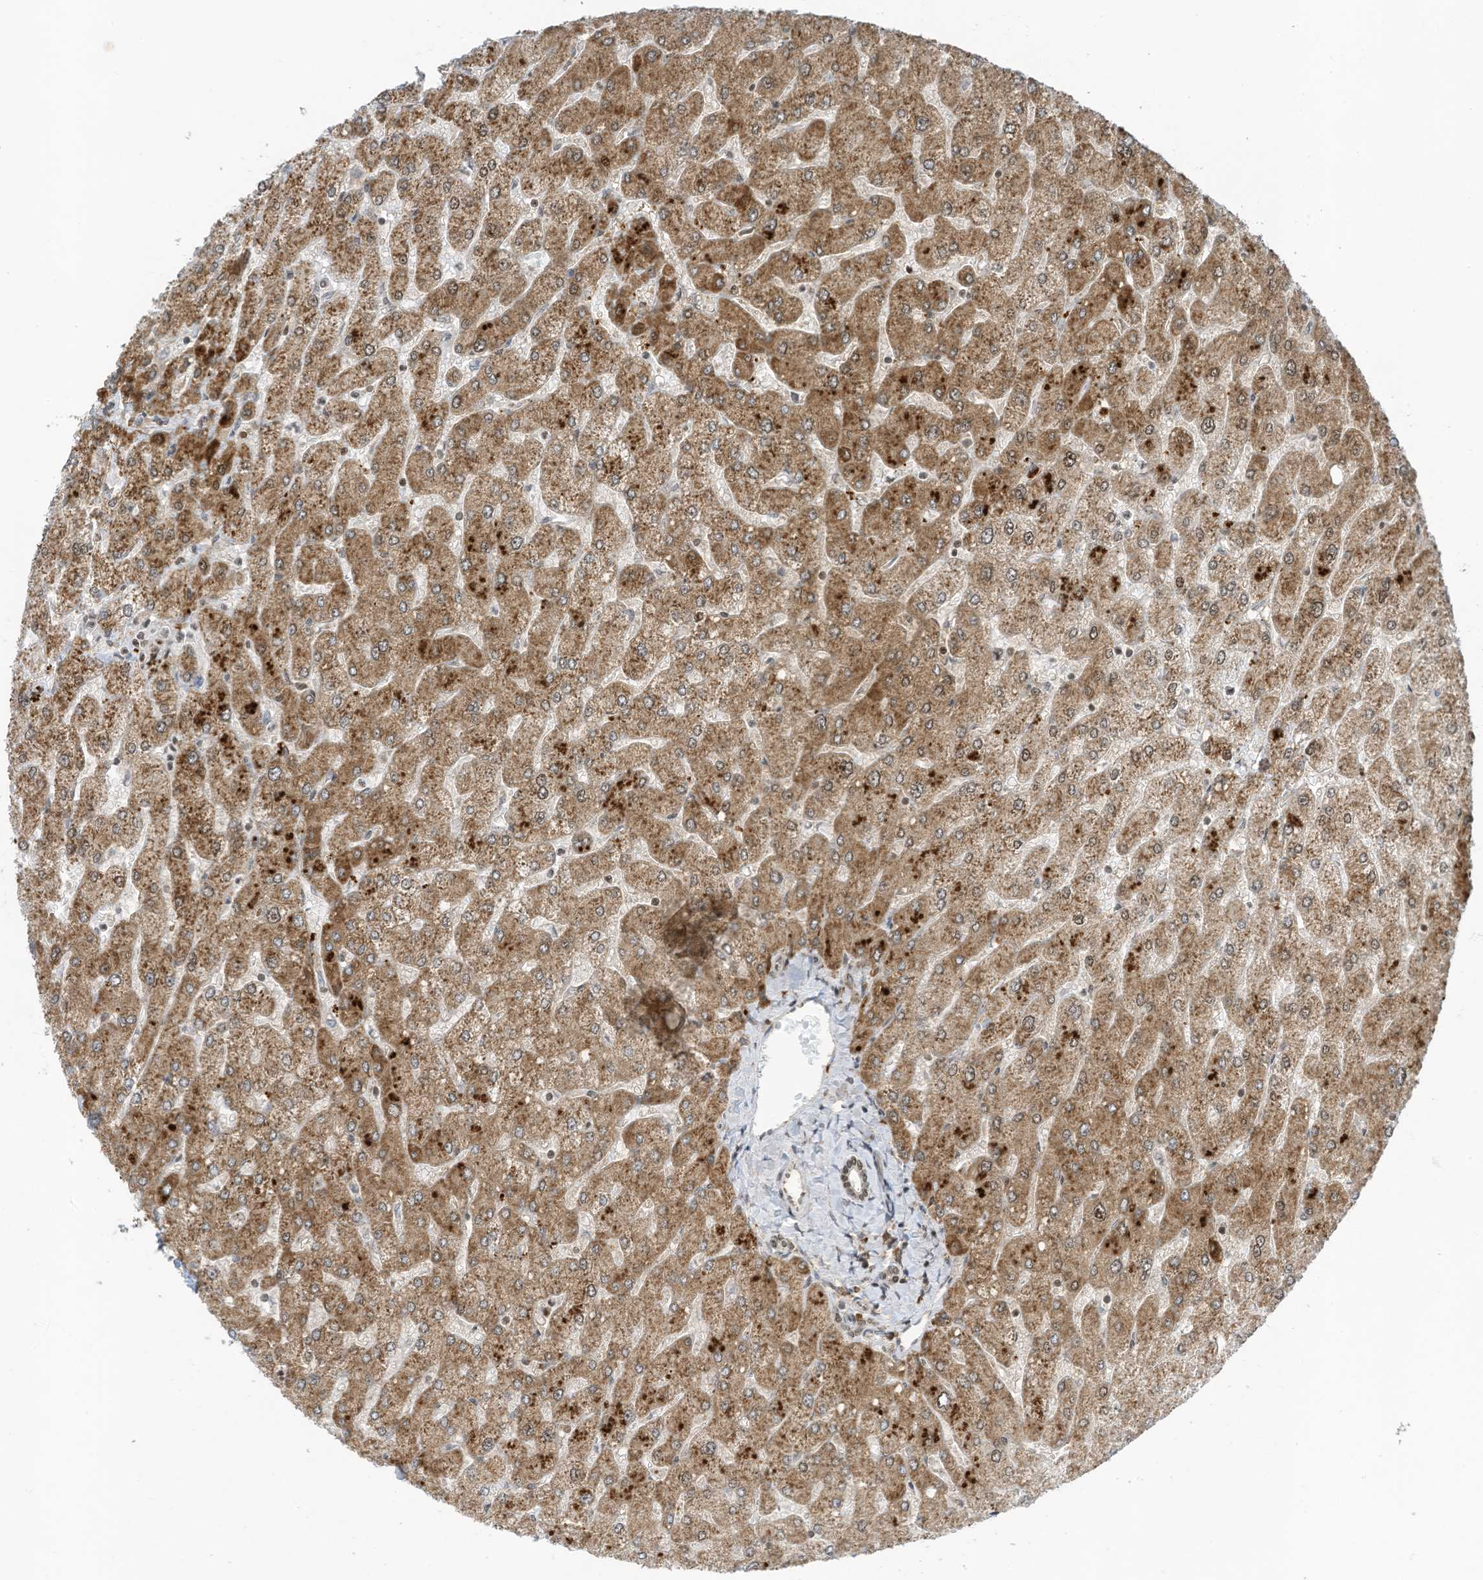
{"staining": {"intensity": "weak", "quantity": ">75%", "location": "cytoplasmic/membranous,nuclear"}, "tissue": "liver", "cell_type": "Cholangiocytes", "image_type": "normal", "snomed": [{"axis": "morphology", "description": "Normal tissue, NOS"}, {"axis": "topography", "description": "Liver"}], "caption": "Liver stained with immunohistochemistry (IHC) displays weak cytoplasmic/membranous,nuclear expression in approximately >75% of cholangiocytes. The protein of interest is shown in brown color, while the nuclei are stained blue.", "gene": "EDF1", "patient": {"sex": "male", "age": 55}}